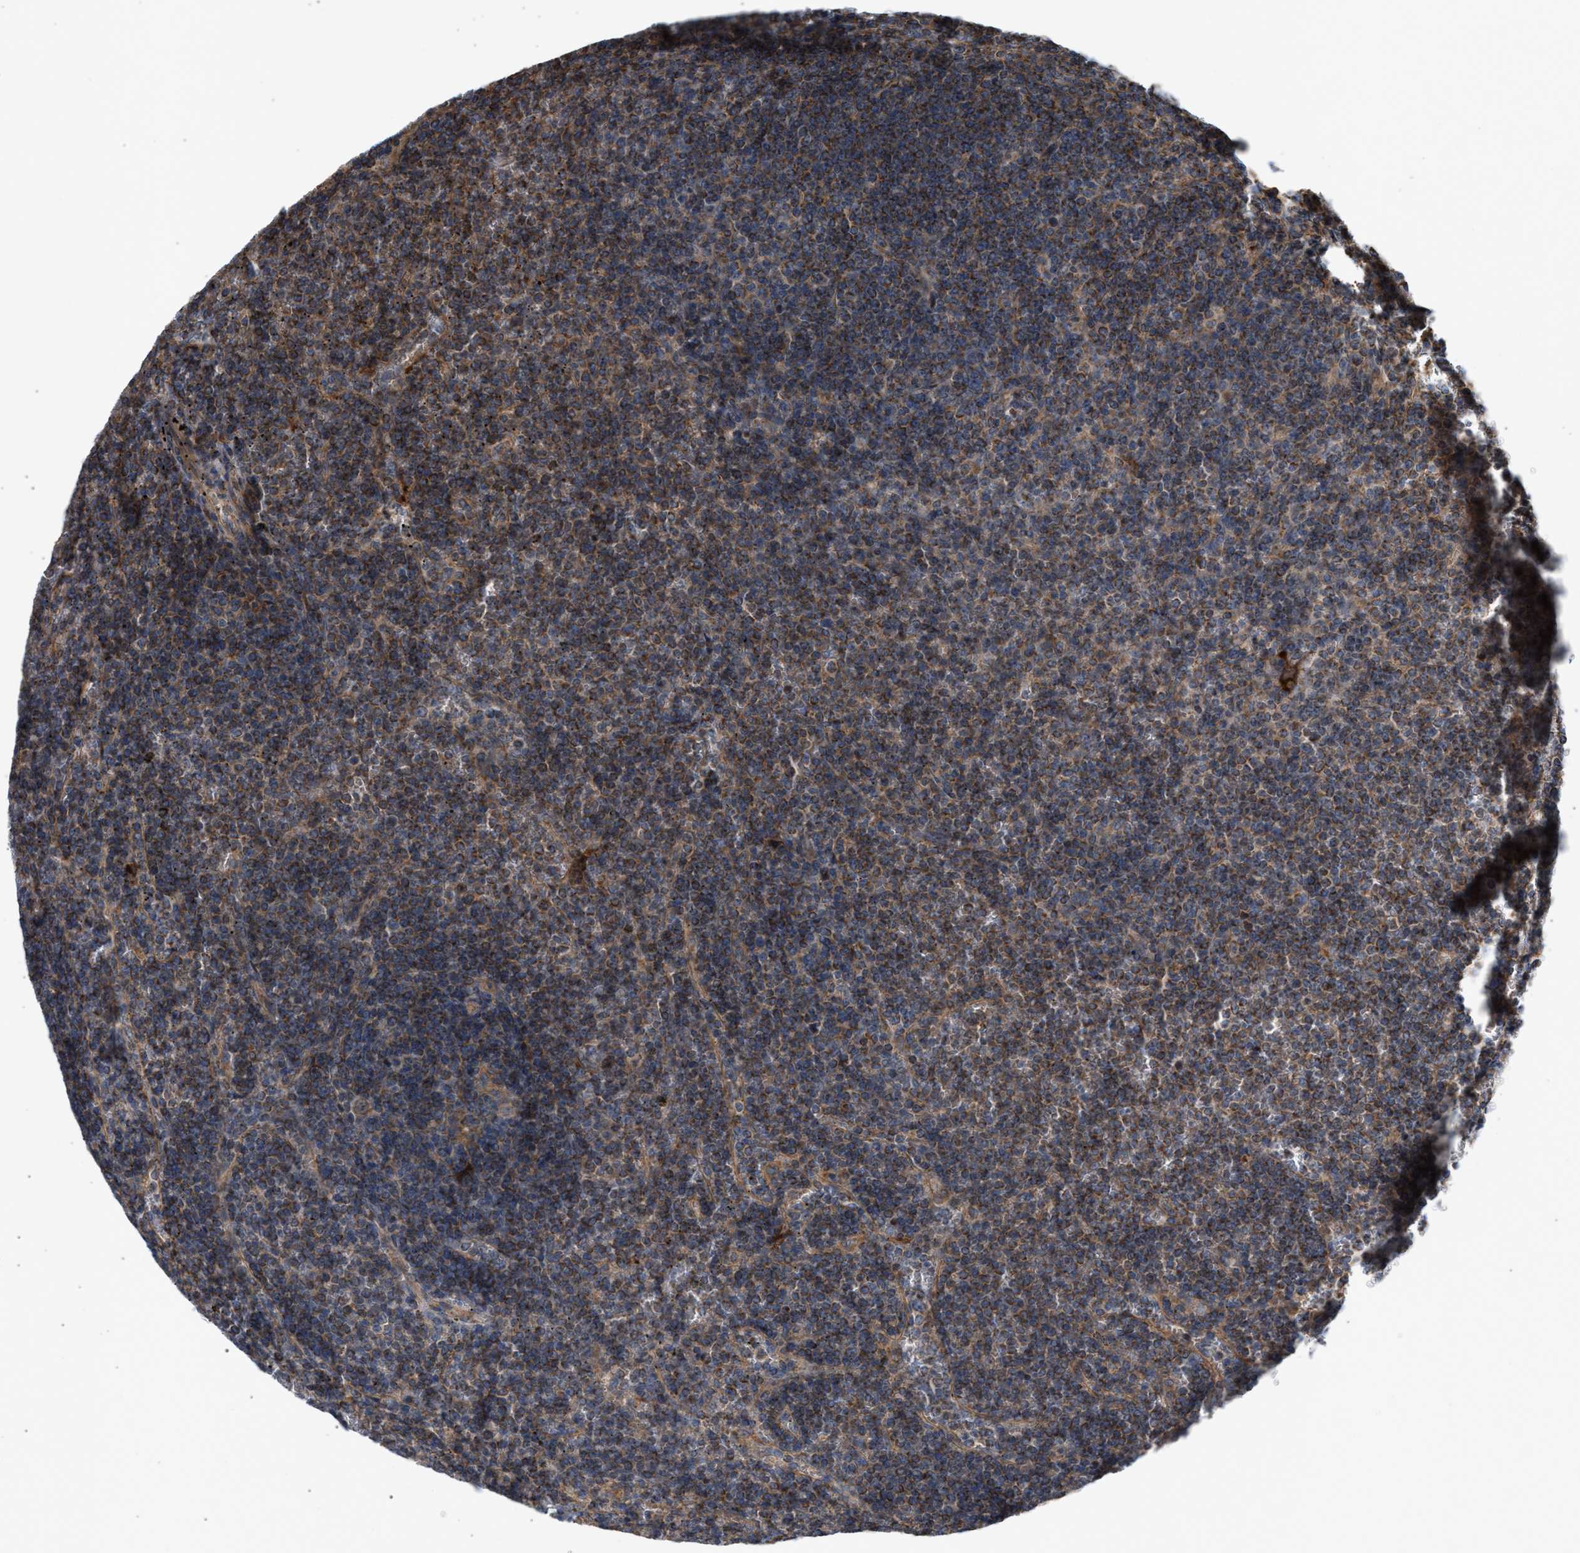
{"staining": {"intensity": "weak", "quantity": "25%-75%", "location": "cytoplasmic/membranous"}, "tissue": "lymphoma", "cell_type": "Tumor cells", "image_type": "cancer", "snomed": [{"axis": "morphology", "description": "Malignant lymphoma, non-Hodgkin's type, Low grade"}, {"axis": "topography", "description": "Spleen"}], "caption": "There is low levels of weak cytoplasmic/membranous positivity in tumor cells of lymphoma, as demonstrated by immunohistochemical staining (brown color).", "gene": "OXSM", "patient": {"sex": "female", "age": 19}}